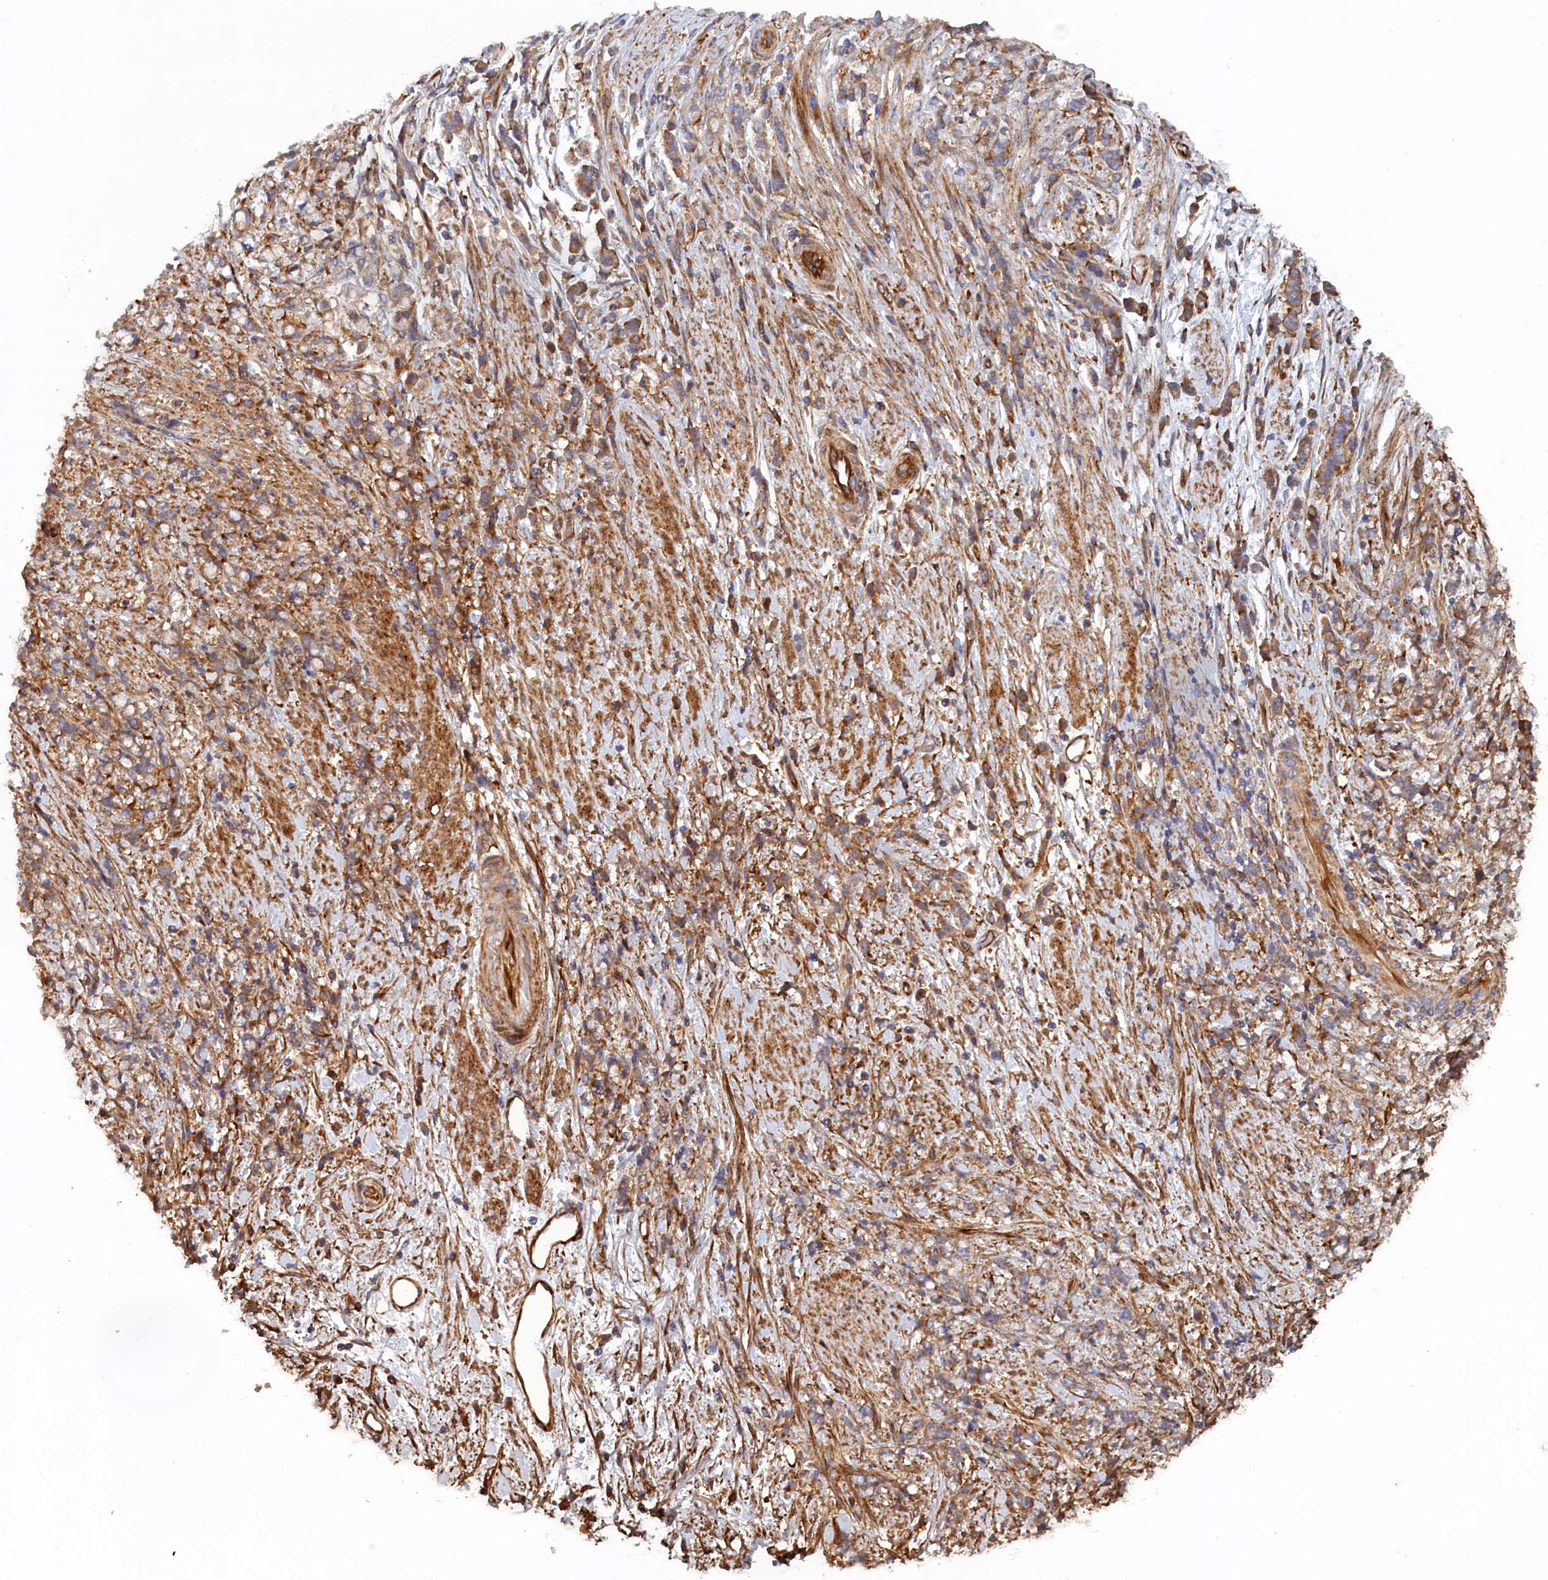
{"staining": {"intensity": "moderate", "quantity": ">75%", "location": "cytoplasmic/membranous"}, "tissue": "stomach cancer", "cell_type": "Tumor cells", "image_type": "cancer", "snomed": [{"axis": "morphology", "description": "Adenocarcinoma, NOS"}, {"axis": "topography", "description": "Stomach"}], "caption": "IHC (DAB) staining of human stomach cancer demonstrates moderate cytoplasmic/membranous protein staining in about >75% of tumor cells. (Brightfield microscopy of DAB IHC at high magnification).", "gene": "TMEM196", "patient": {"sex": "female", "age": 60}}